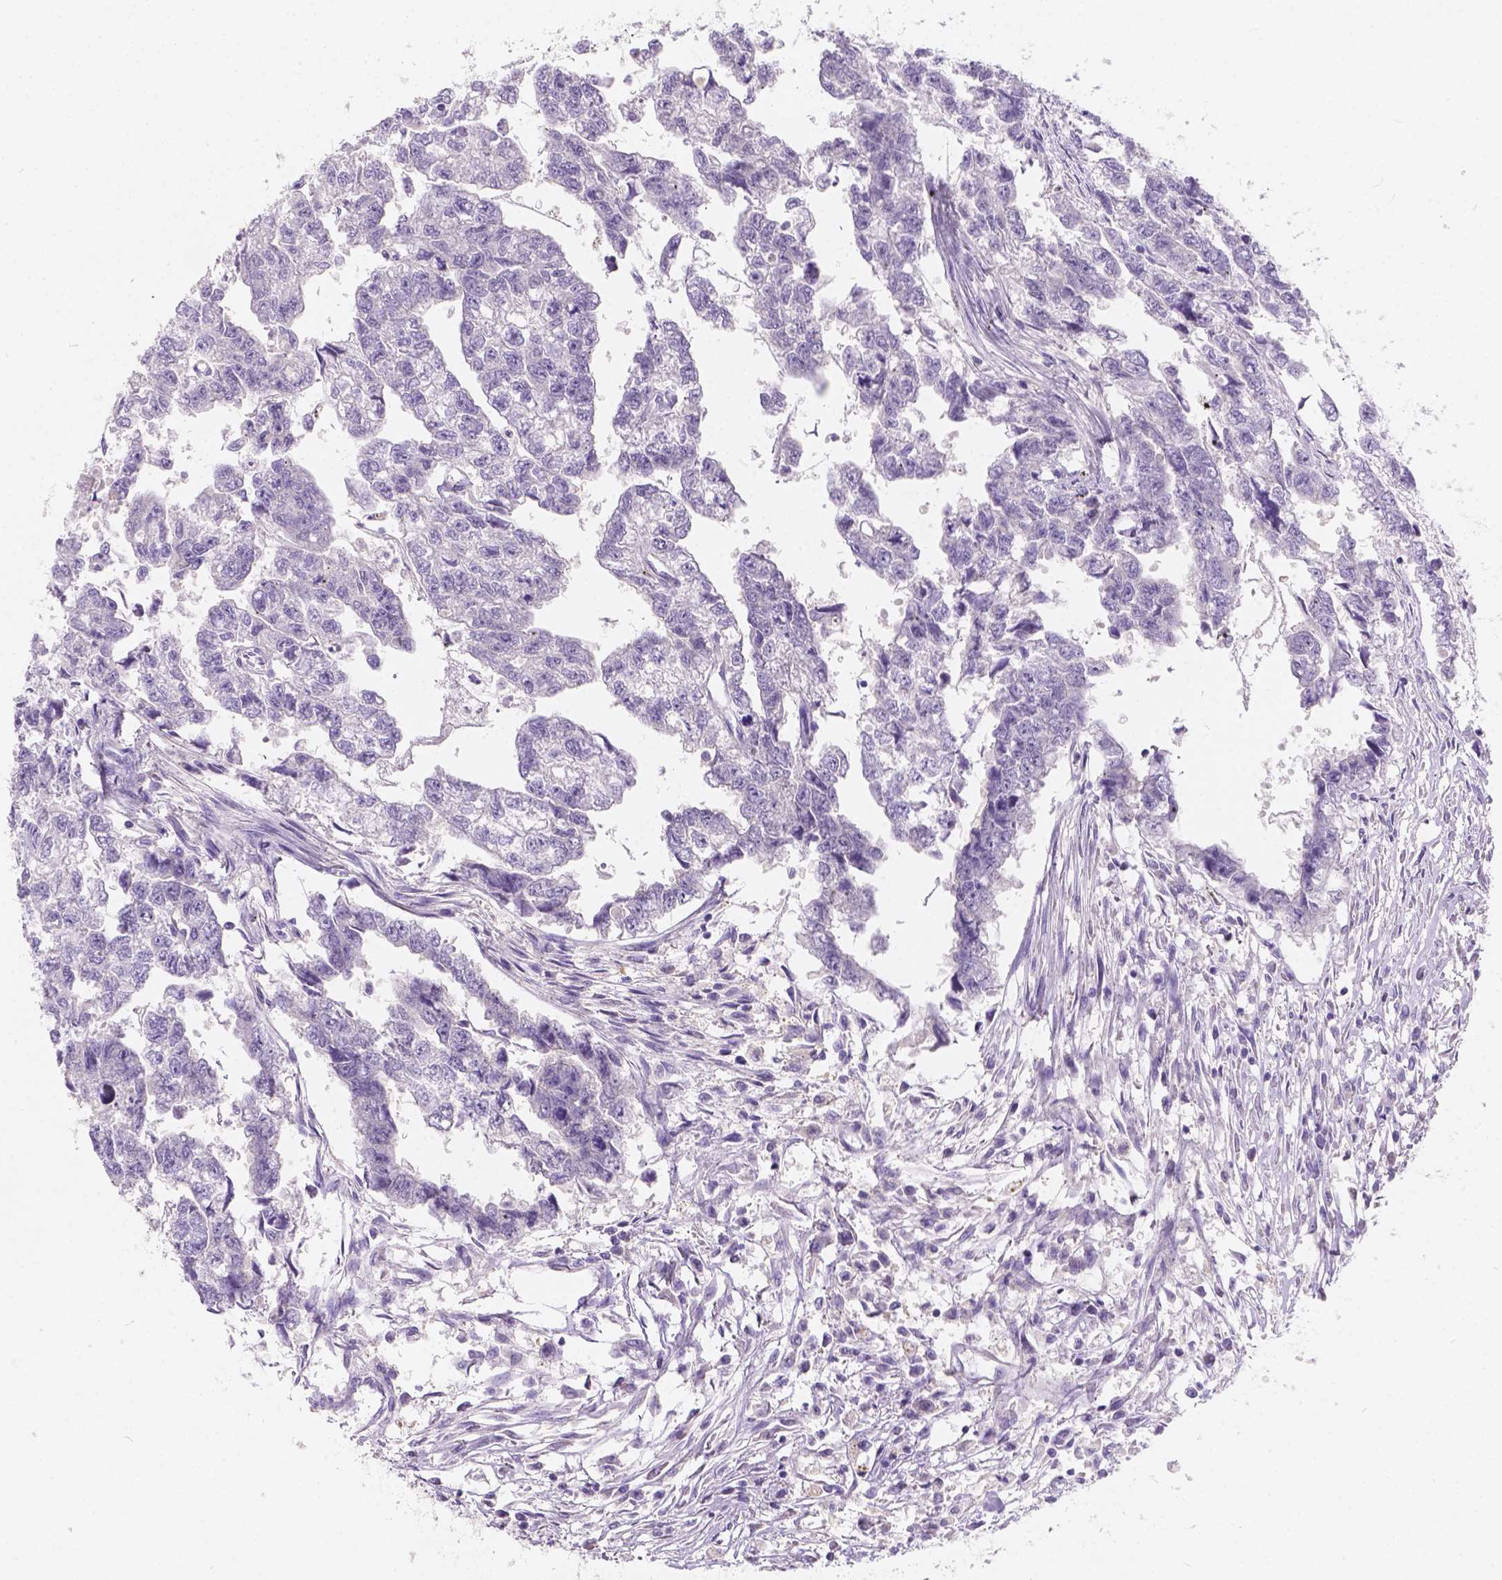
{"staining": {"intensity": "negative", "quantity": "none", "location": "none"}, "tissue": "testis cancer", "cell_type": "Tumor cells", "image_type": "cancer", "snomed": [{"axis": "morphology", "description": "Carcinoma, Embryonal, NOS"}, {"axis": "morphology", "description": "Teratoma, malignant, NOS"}, {"axis": "topography", "description": "Testis"}], "caption": "Testis cancer (embryonal carcinoma) was stained to show a protein in brown. There is no significant staining in tumor cells. (Brightfield microscopy of DAB (3,3'-diaminobenzidine) IHC at high magnification).", "gene": "PEX11G", "patient": {"sex": "male", "age": 44}}